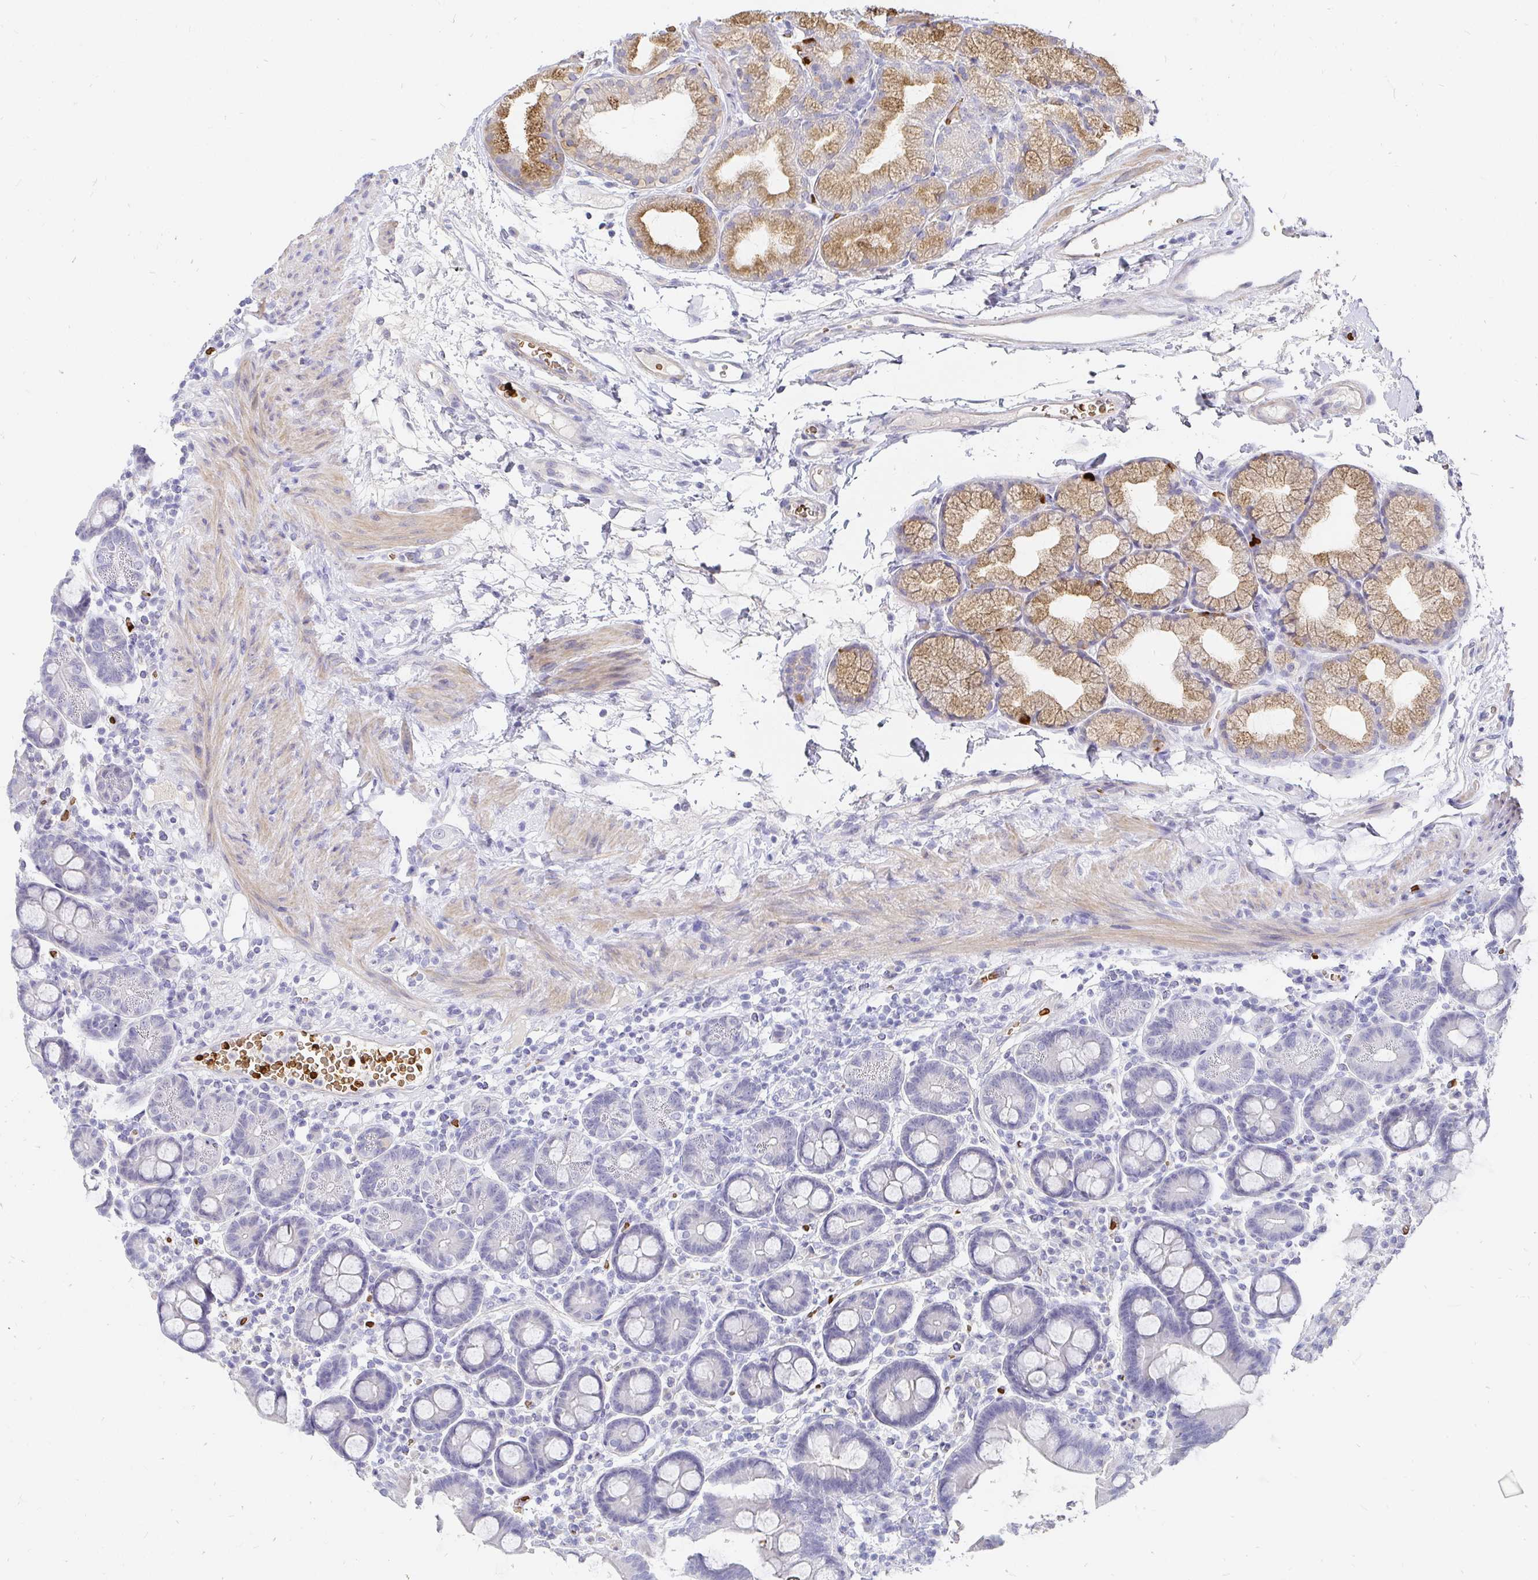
{"staining": {"intensity": "moderate", "quantity": "<25%", "location": "cytoplasmic/membranous"}, "tissue": "duodenum", "cell_type": "Glandular cells", "image_type": "normal", "snomed": [{"axis": "morphology", "description": "Normal tissue, NOS"}, {"axis": "topography", "description": "Duodenum"}], "caption": "Brown immunohistochemical staining in unremarkable human duodenum displays moderate cytoplasmic/membranous positivity in about <25% of glandular cells. The protein is stained brown, and the nuclei are stained in blue (DAB (3,3'-diaminobenzidine) IHC with brightfield microscopy, high magnification).", "gene": "FGF21", "patient": {"sex": "male", "age": 59}}